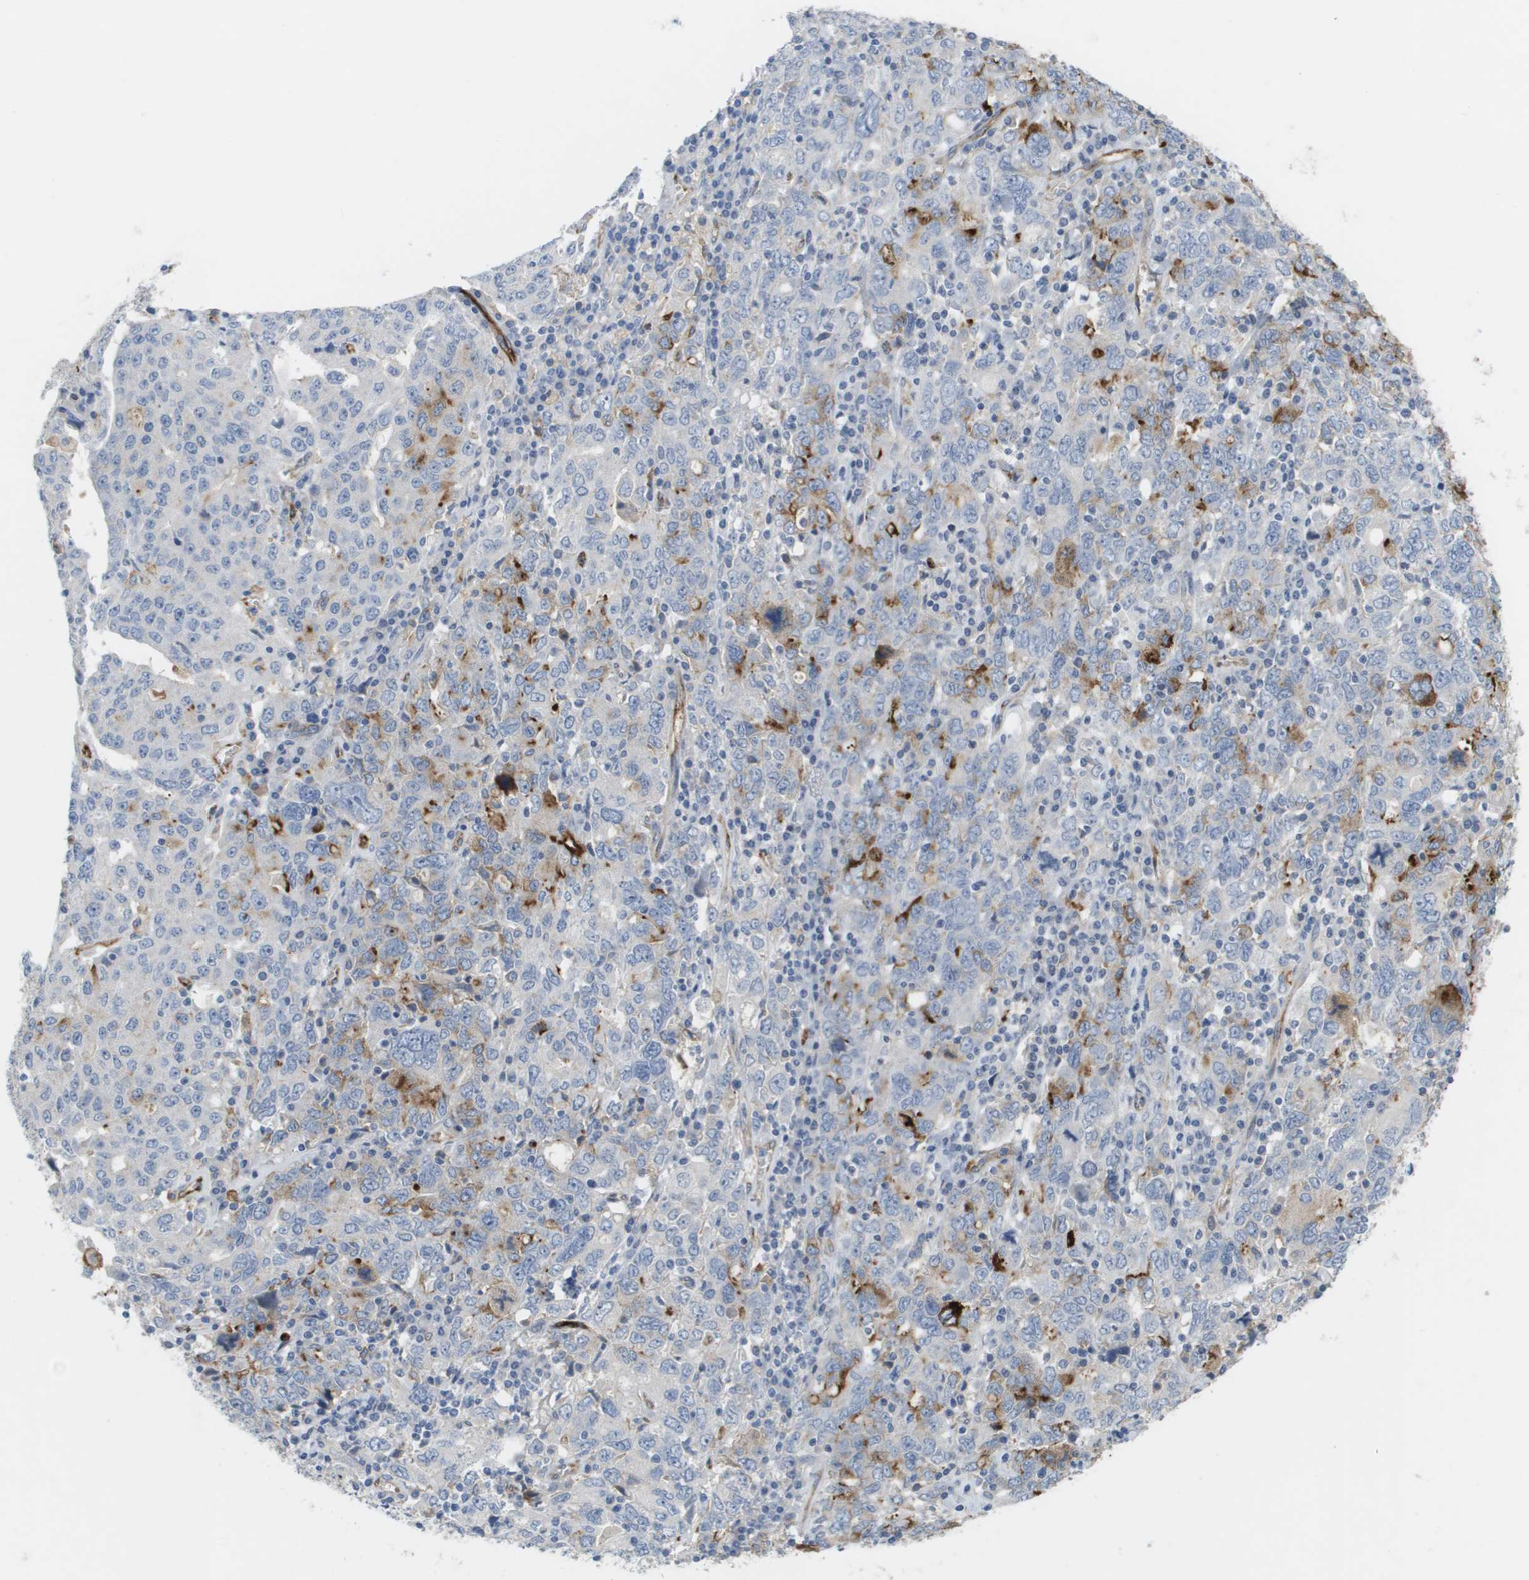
{"staining": {"intensity": "moderate", "quantity": "<25%", "location": "cytoplasmic/membranous"}, "tissue": "ovarian cancer", "cell_type": "Tumor cells", "image_type": "cancer", "snomed": [{"axis": "morphology", "description": "Carcinoma, endometroid"}, {"axis": "topography", "description": "Ovary"}], "caption": "Moderate cytoplasmic/membranous protein expression is identified in about <25% of tumor cells in endometroid carcinoma (ovarian).", "gene": "ANGPT2", "patient": {"sex": "female", "age": 62}}